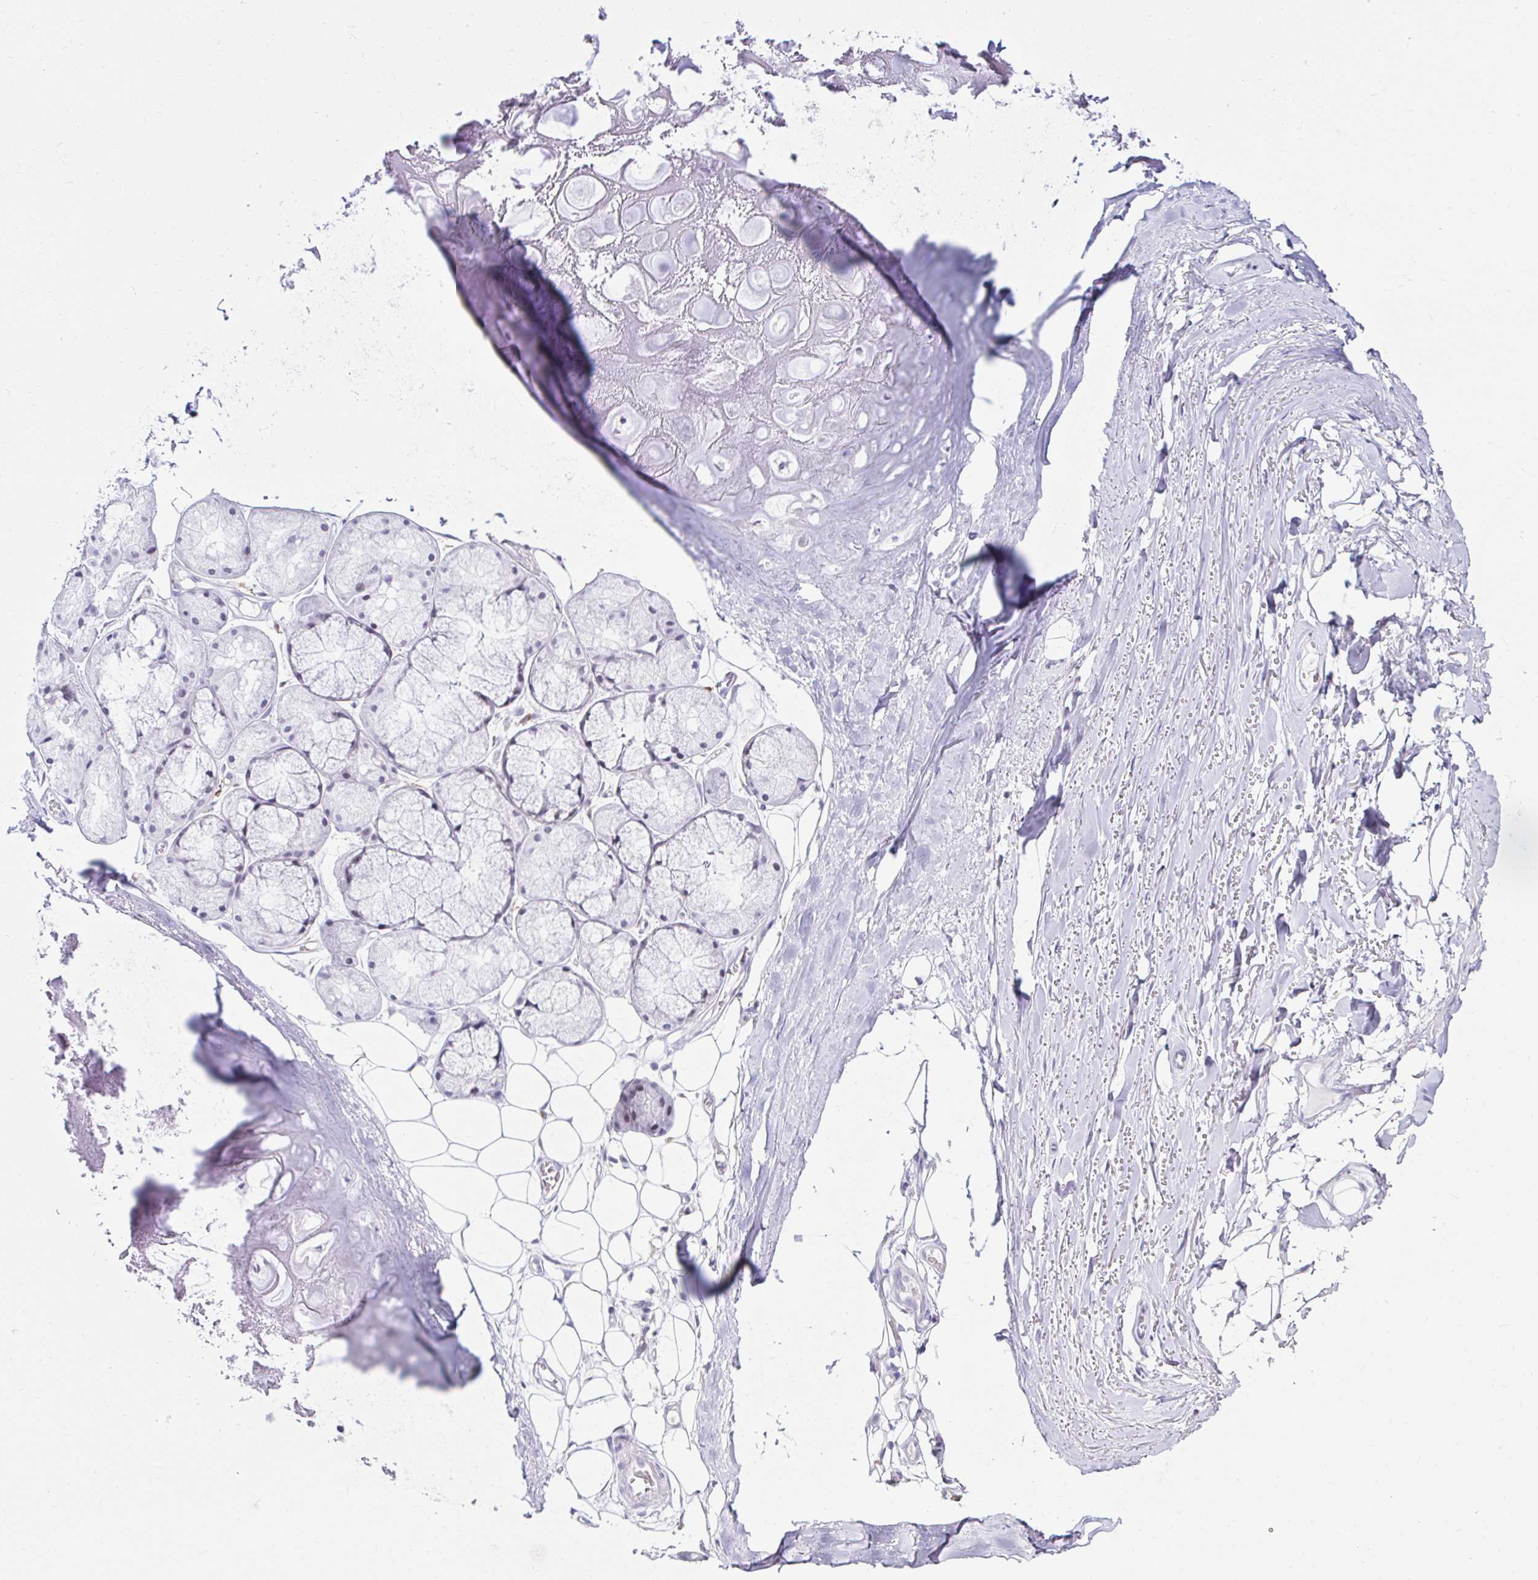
{"staining": {"intensity": "negative", "quantity": "none", "location": "none"}, "tissue": "adipose tissue", "cell_type": "Adipocytes", "image_type": "normal", "snomed": [{"axis": "morphology", "description": "Normal tissue, NOS"}, {"axis": "topography", "description": "Lymph node"}, {"axis": "topography", "description": "Cartilage tissue"}, {"axis": "topography", "description": "Nasopharynx"}], "caption": "The micrograph demonstrates no staining of adipocytes in benign adipose tissue.", "gene": "CYBB", "patient": {"sex": "male", "age": 63}}